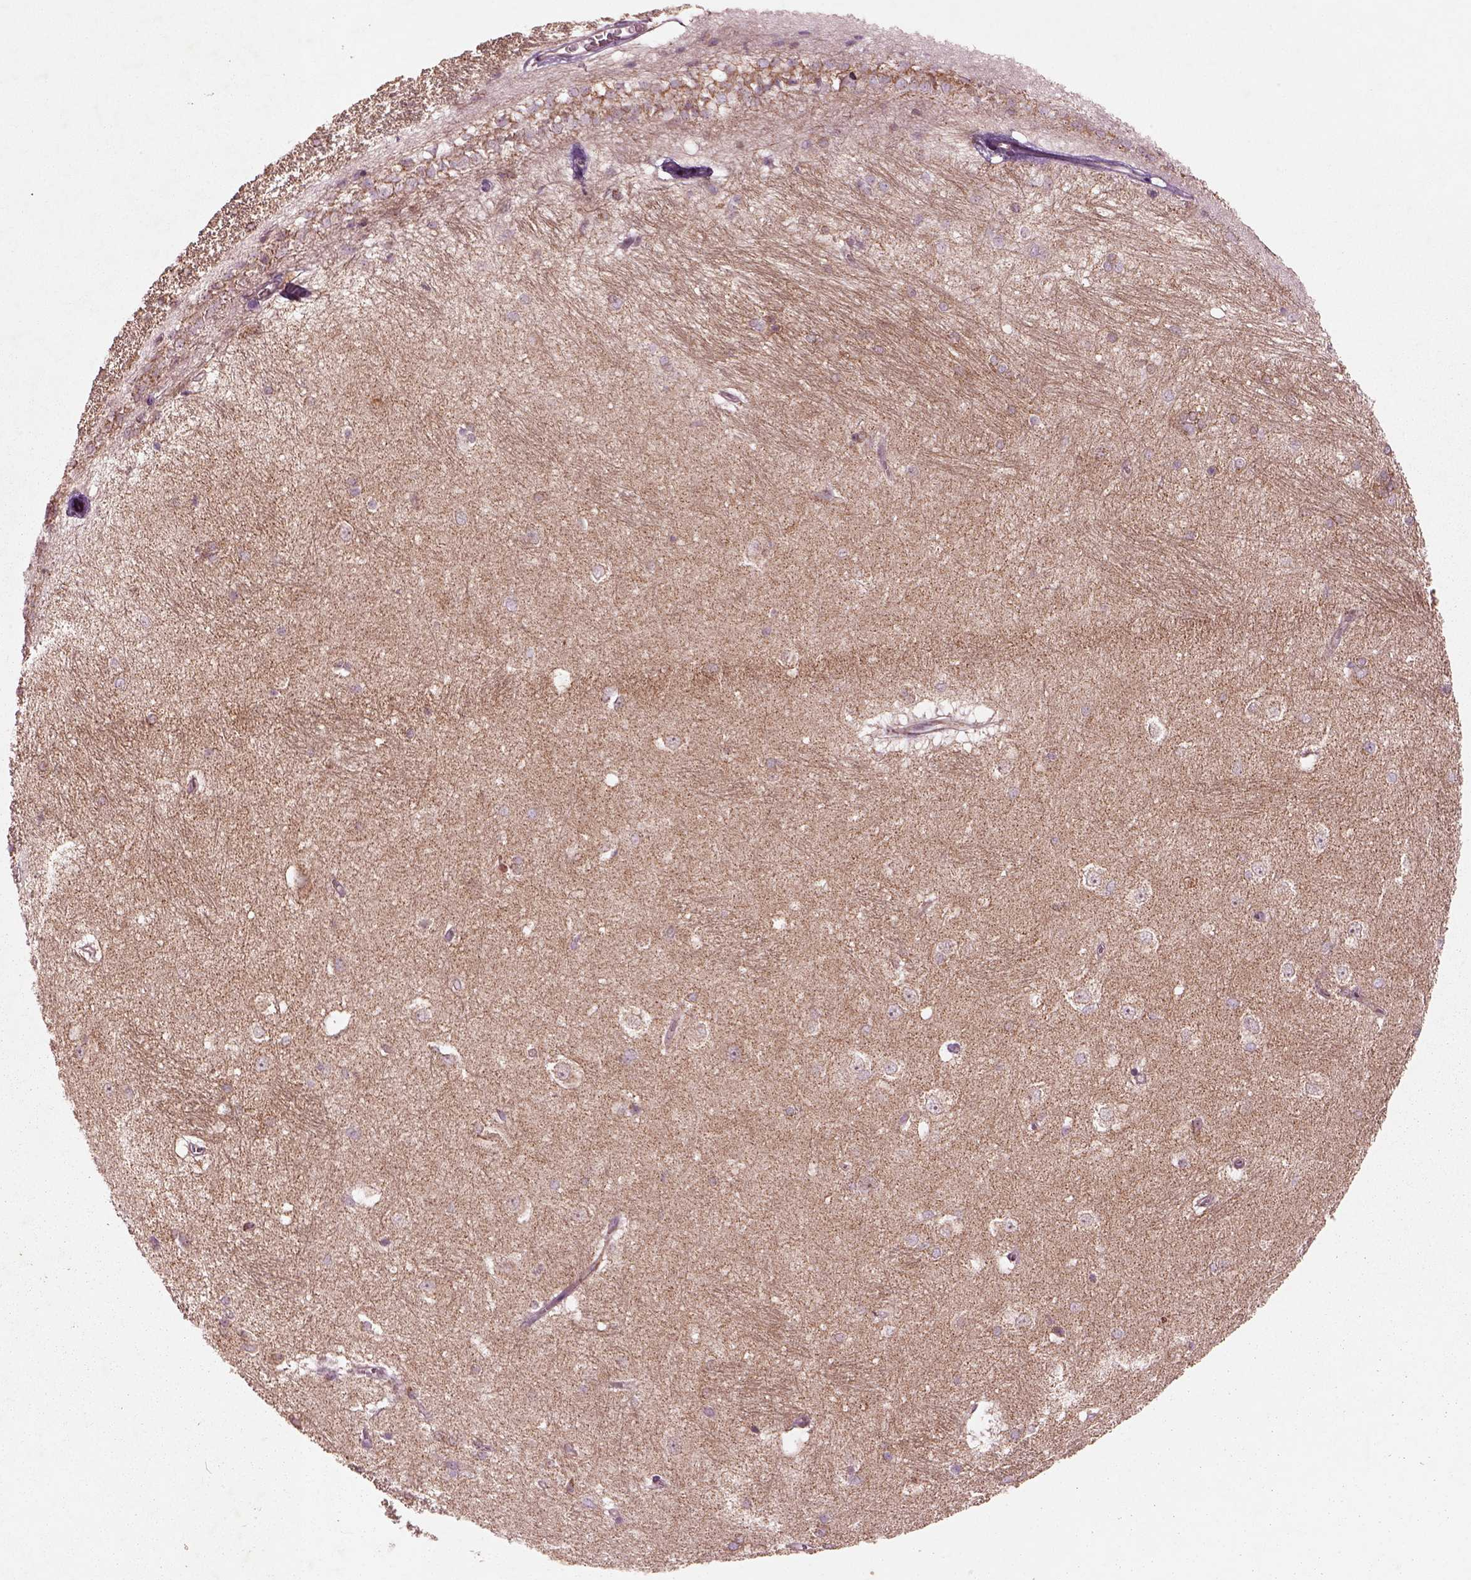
{"staining": {"intensity": "weak", "quantity": "25%-75%", "location": "cytoplasmic/membranous"}, "tissue": "hippocampus", "cell_type": "Glial cells", "image_type": "normal", "snomed": [{"axis": "morphology", "description": "Normal tissue, NOS"}, {"axis": "topography", "description": "Cerebral cortex"}, {"axis": "topography", "description": "Hippocampus"}], "caption": "Immunohistochemical staining of normal human hippocampus displays weak cytoplasmic/membranous protein expression in approximately 25%-75% of glial cells.", "gene": "SLC25A31", "patient": {"sex": "female", "age": 19}}